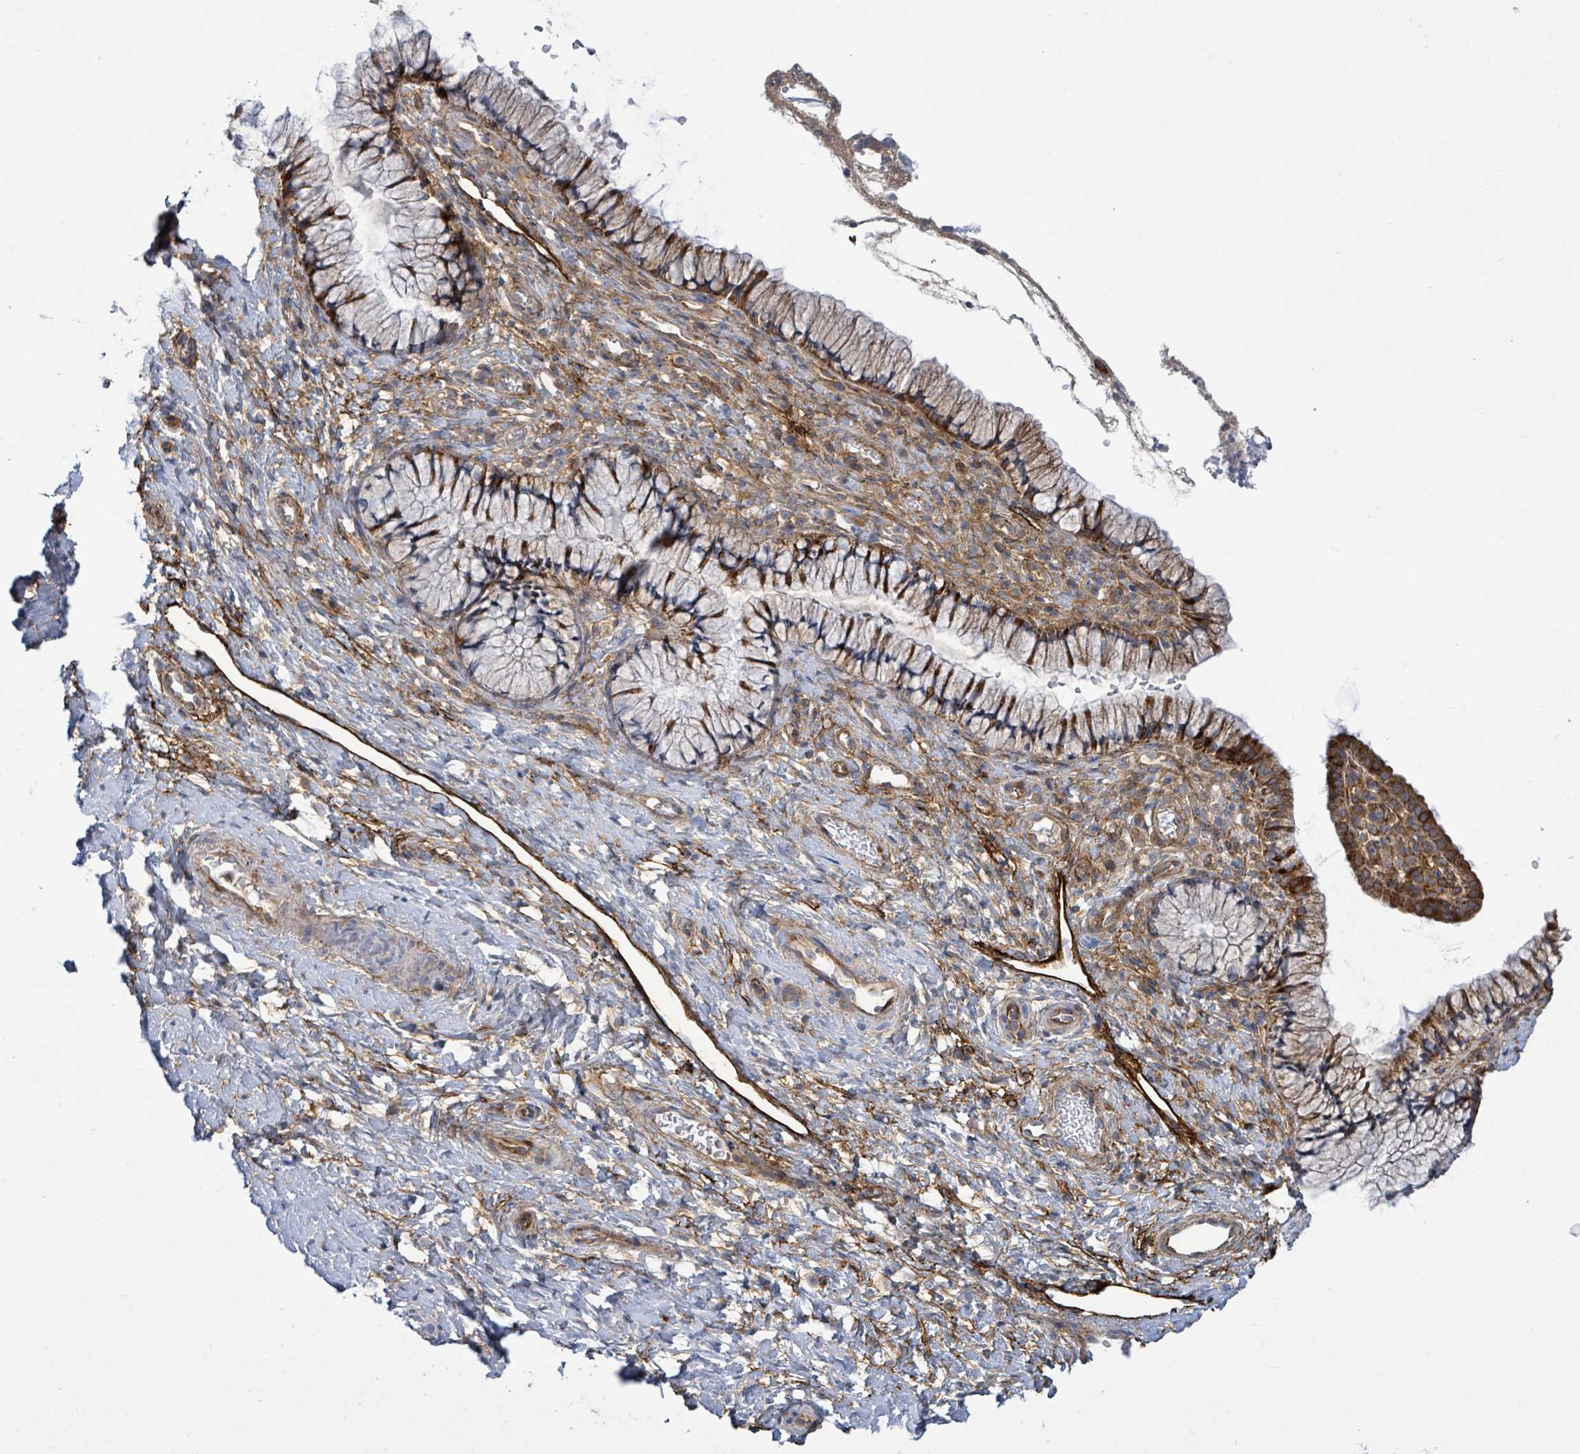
{"staining": {"intensity": "moderate", "quantity": "25%-75%", "location": "cytoplasmic/membranous"}, "tissue": "cervix", "cell_type": "Glandular cells", "image_type": "normal", "snomed": [{"axis": "morphology", "description": "Normal tissue, NOS"}, {"axis": "topography", "description": "Cervix"}], "caption": "Glandular cells show moderate cytoplasmic/membranous positivity in about 25%-75% of cells in benign cervix. (Brightfield microscopy of DAB IHC at high magnification).", "gene": "EGFL7", "patient": {"sex": "female", "age": 36}}